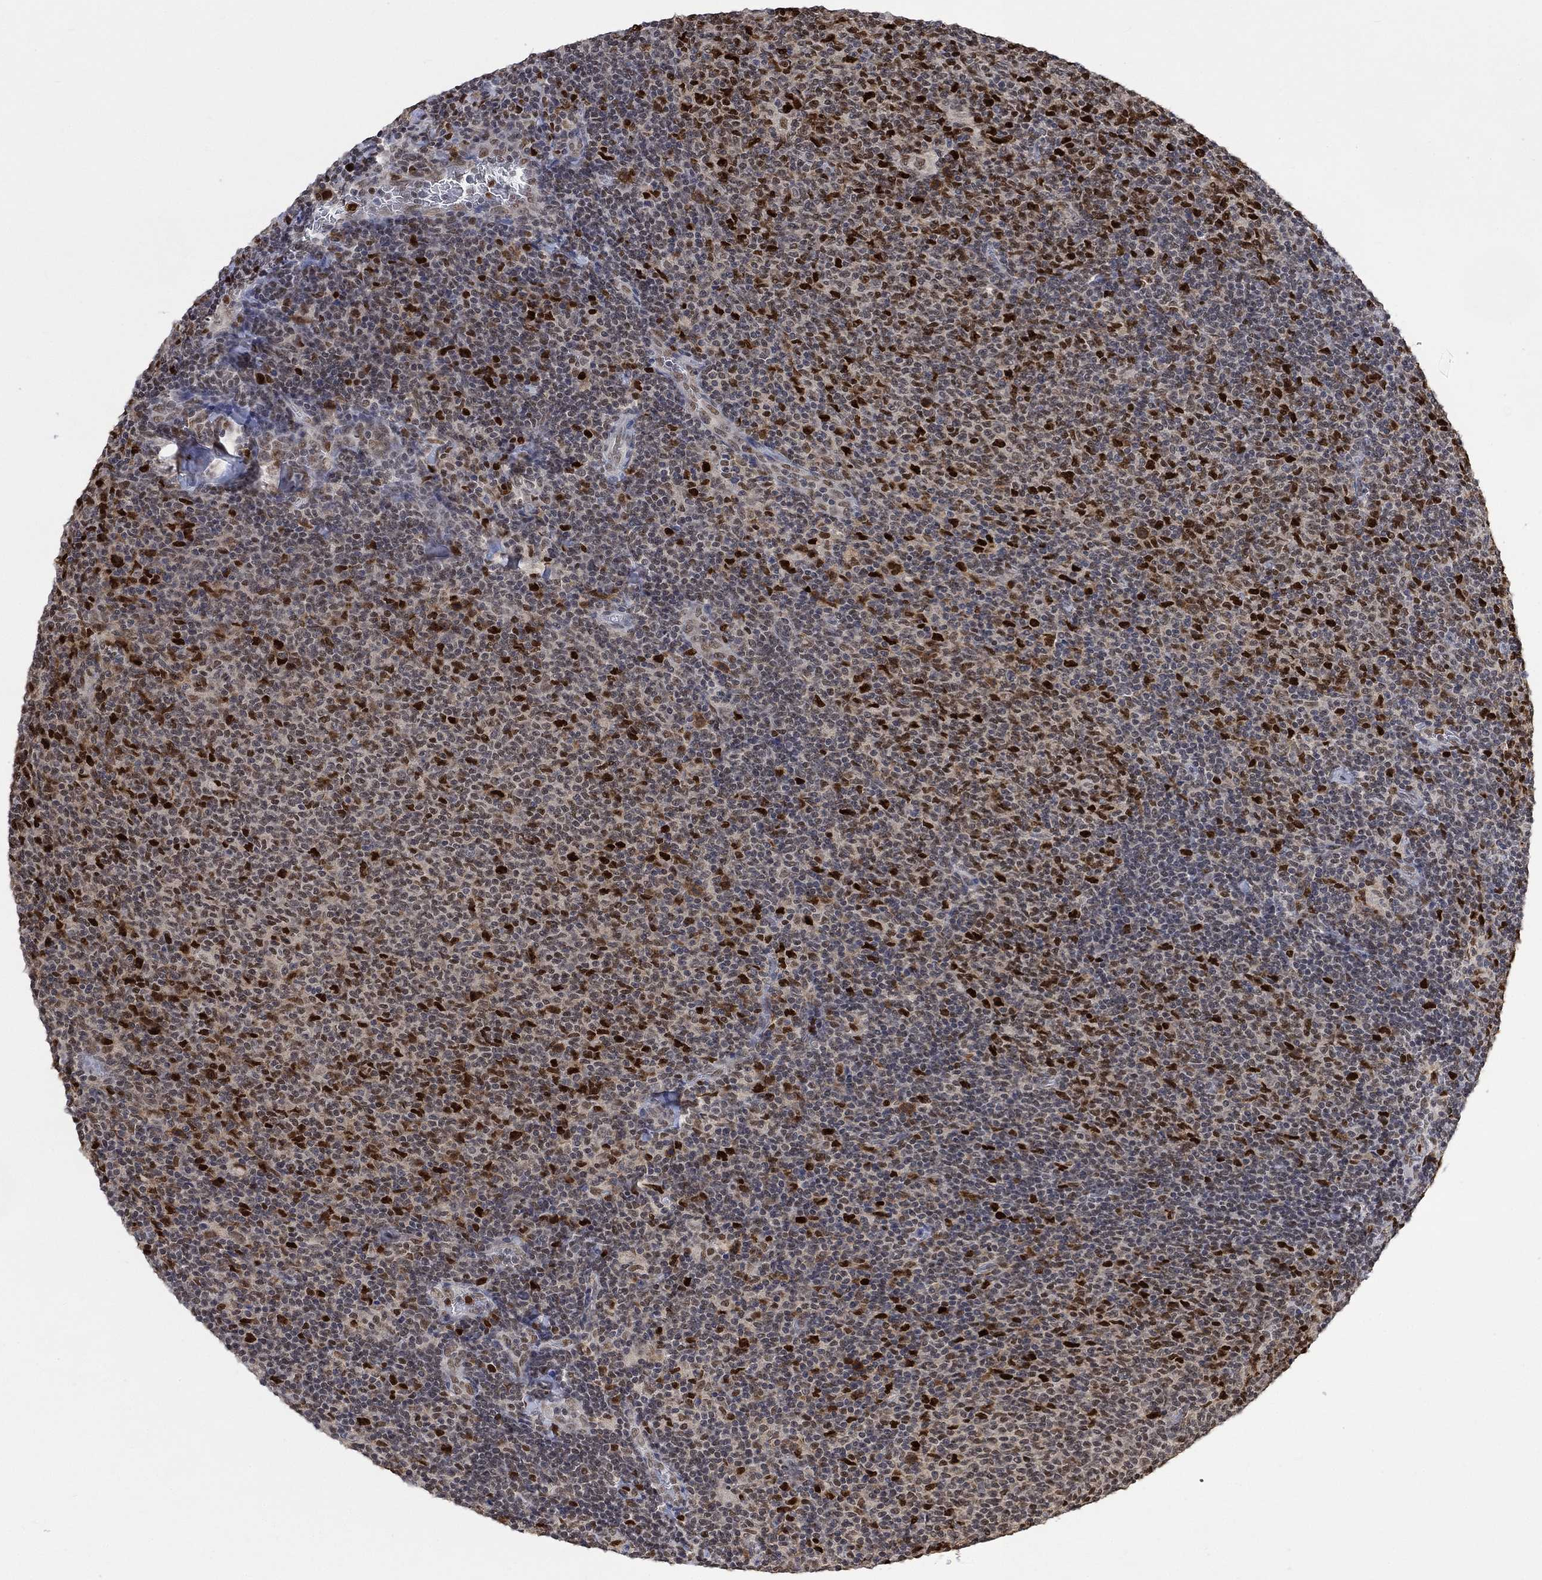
{"staining": {"intensity": "strong", "quantity": "<25%", "location": "nuclear"}, "tissue": "lymphoma", "cell_type": "Tumor cells", "image_type": "cancer", "snomed": [{"axis": "morphology", "description": "Malignant lymphoma, non-Hodgkin's type, Low grade"}, {"axis": "topography", "description": "Lymph node"}], "caption": "A brown stain highlights strong nuclear positivity of a protein in lymphoma tumor cells.", "gene": "RAD54L2", "patient": {"sex": "male", "age": 52}}